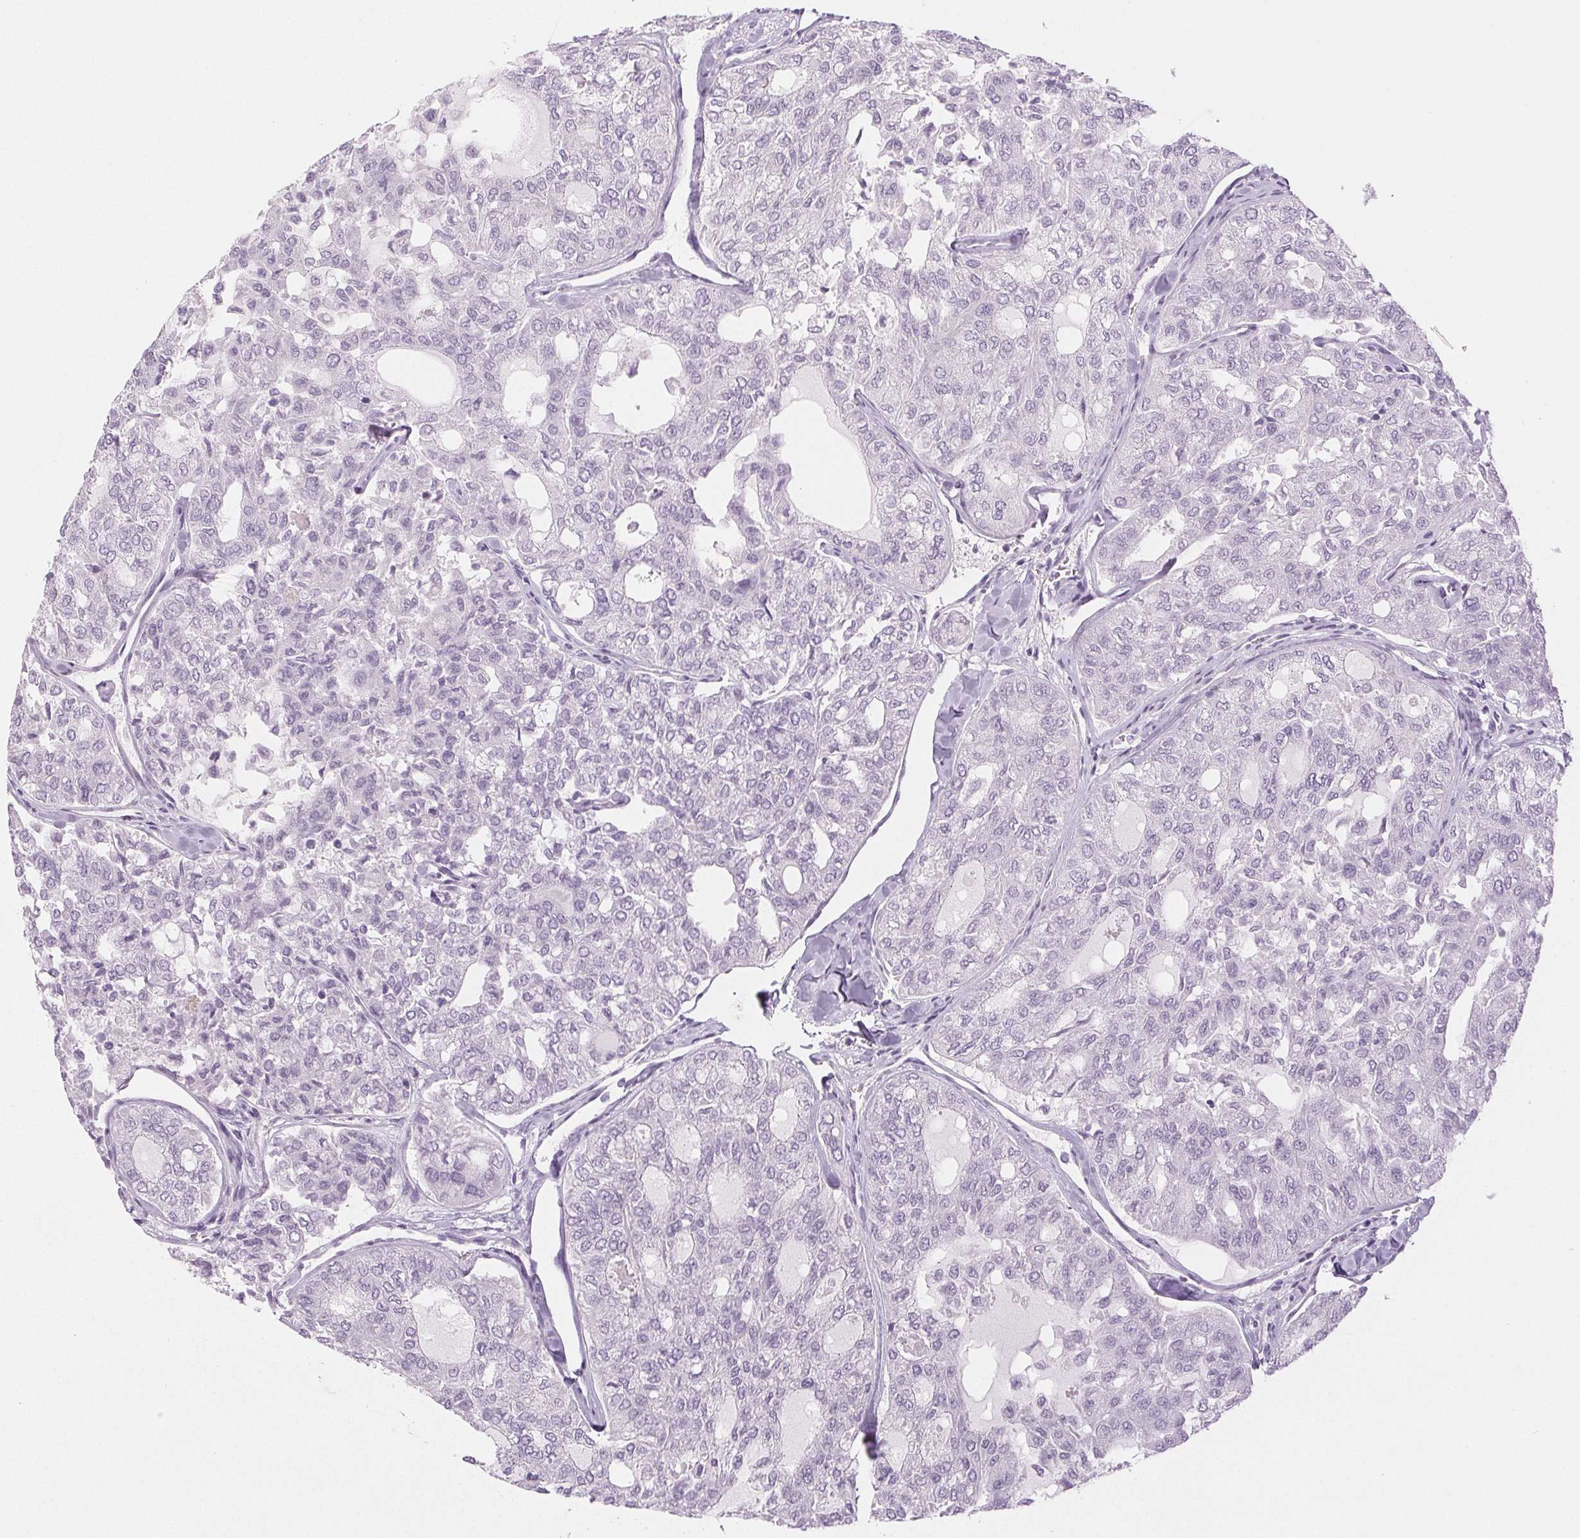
{"staining": {"intensity": "negative", "quantity": "none", "location": "none"}, "tissue": "thyroid cancer", "cell_type": "Tumor cells", "image_type": "cancer", "snomed": [{"axis": "morphology", "description": "Follicular adenoma carcinoma, NOS"}, {"axis": "topography", "description": "Thyroid gland"}], "caption": "DAB (3,3'-diaminobenzidine) immunohistochemical staining of human thyroid follicular adenoma carcinoma reveals no significant positivity in tumor cells.", "gene": "DNAJC6", "patient": {"sex": "male", "age": 75}}